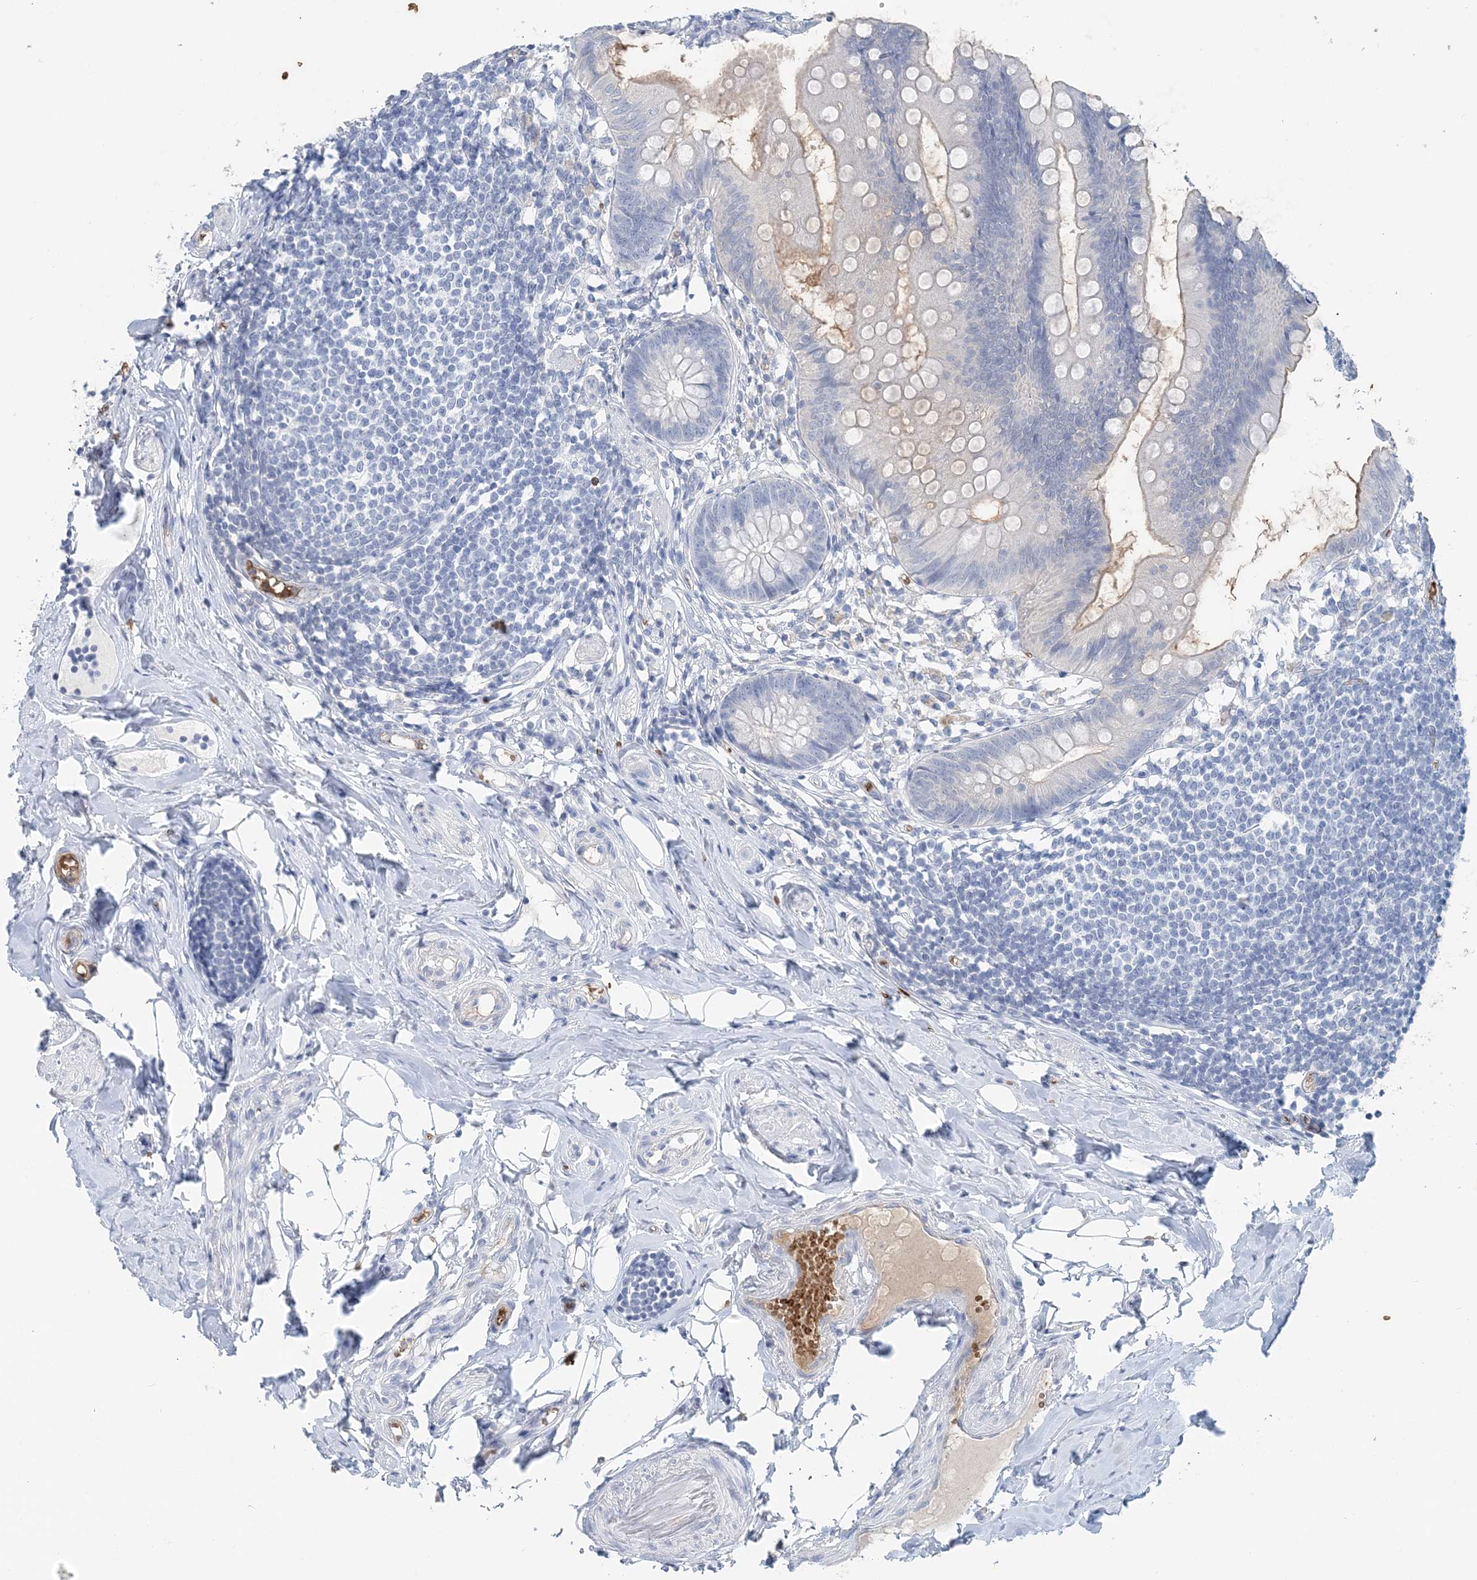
{"staining": {"intensity": "negative", "quantity": "none", "location": "none"}, "tissue": "appendix", "cell_type": "Glandular cells", "image_type": "normal", "snomed": [{"axis": "morphology", "description": "Normal tissue, NOS"}, {"axis": "topography", "description": "Appendix"}], "caption": "This histopathology image is of normal appendix stained with immunohistochemistry (IHC) to label a protein in brown with the nuclei are counter-stained blue. There is no expression in glandular cells. Nuclei are stained in blue.", "gene": "HBD", "patient": {"sex": "female", "age": 62}}